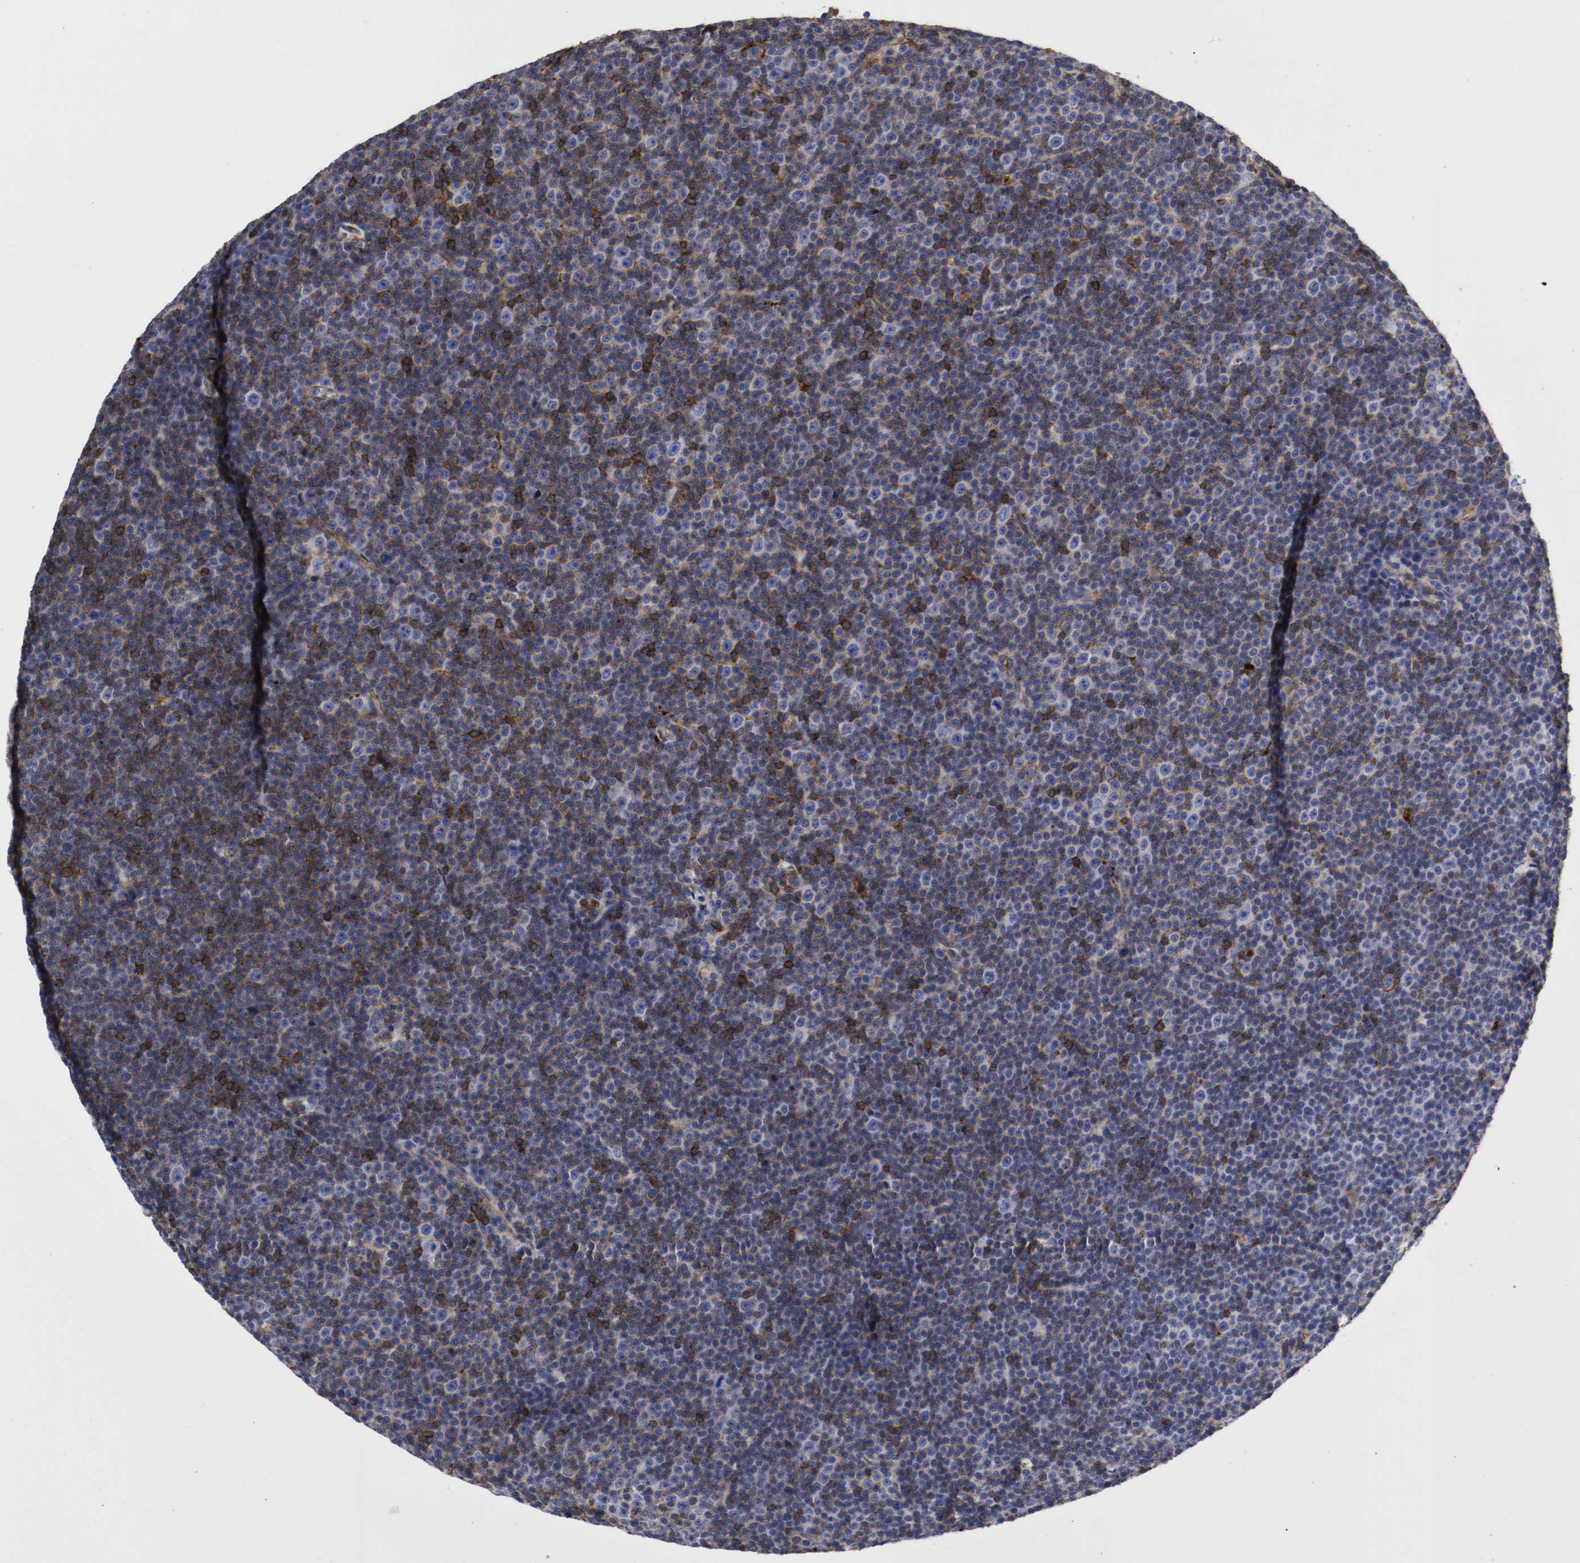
{"staining": {"intensity": "weak", "quantity": "<25%", "location": "cytoplasmic/membranous"}, "tissue": "lymphoma", "cell_type": "Tumor cells", "image_type": "cancer", "snomed": [{"axis": "morphology", "description": "Malignant lymphoma, non-Hodgkin's type, Low grade"}, {"axis": "topography", "description": "Lymph node"}], "caption": "Lymphoma was stained to show a protein in brown. There is no significant staining in tumor cells.", "gene": "IFITM1", "patient": {"sex": "female", "age": 67}}